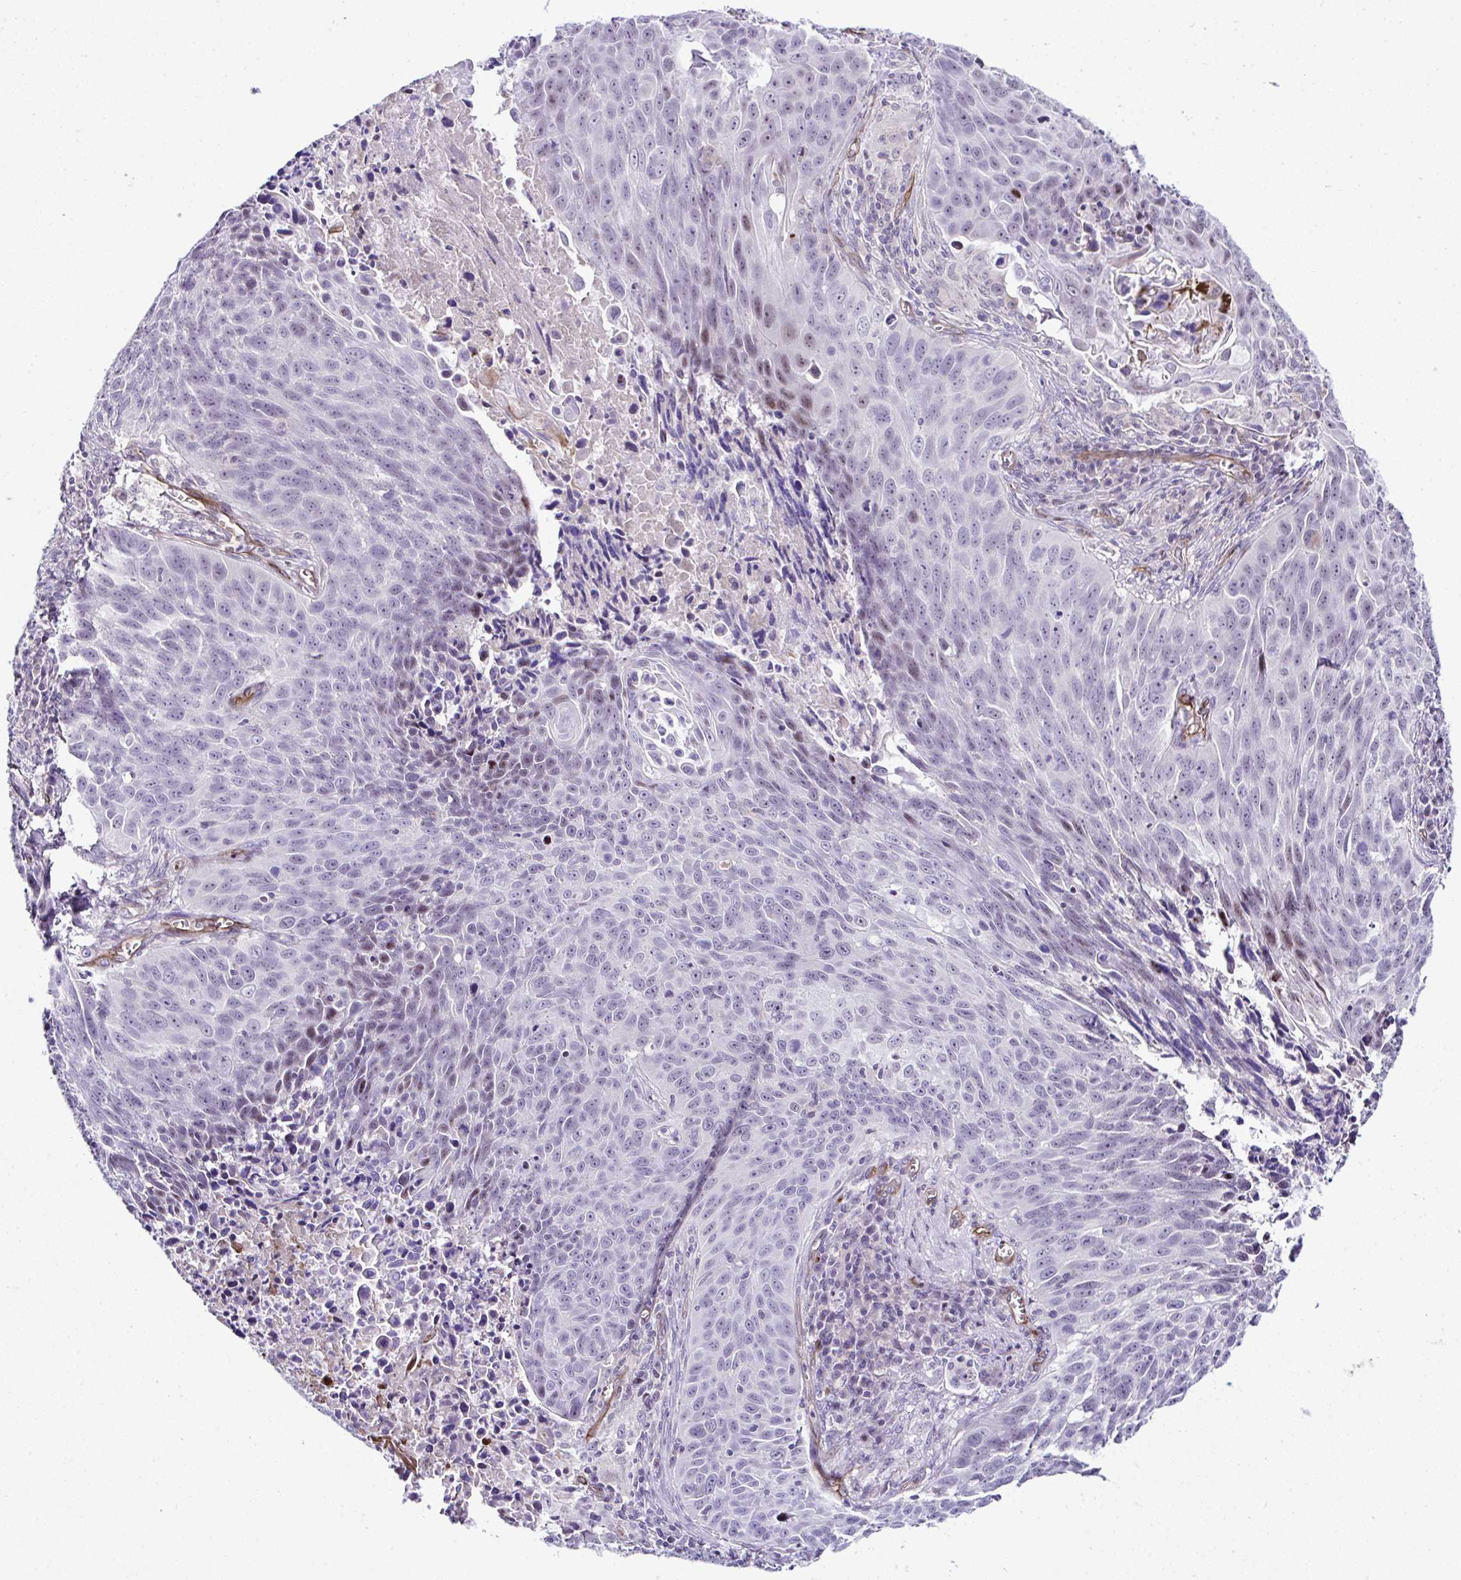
{"staining": {"intensity": "moderate", "quantity": "<25%", "location": "nuclear"}, "tissue": "lung cancer", "cell_type": "Tumor cells", "image_type": "cancer", "snomed": [{"axis": "morphology", "description": "Squamous cell carcinoma, NOS"}, {"axis": "topography", "description": "Lung"}], "caption": "A micrograph showing moderate nuclear expression in about <25% of tumor cells in squamous cell carcinoma (lung), as visualized by brown immunohistochemical staining.", "gene": "FBXO34", "patient": {"sex": "male", "age": 78}}